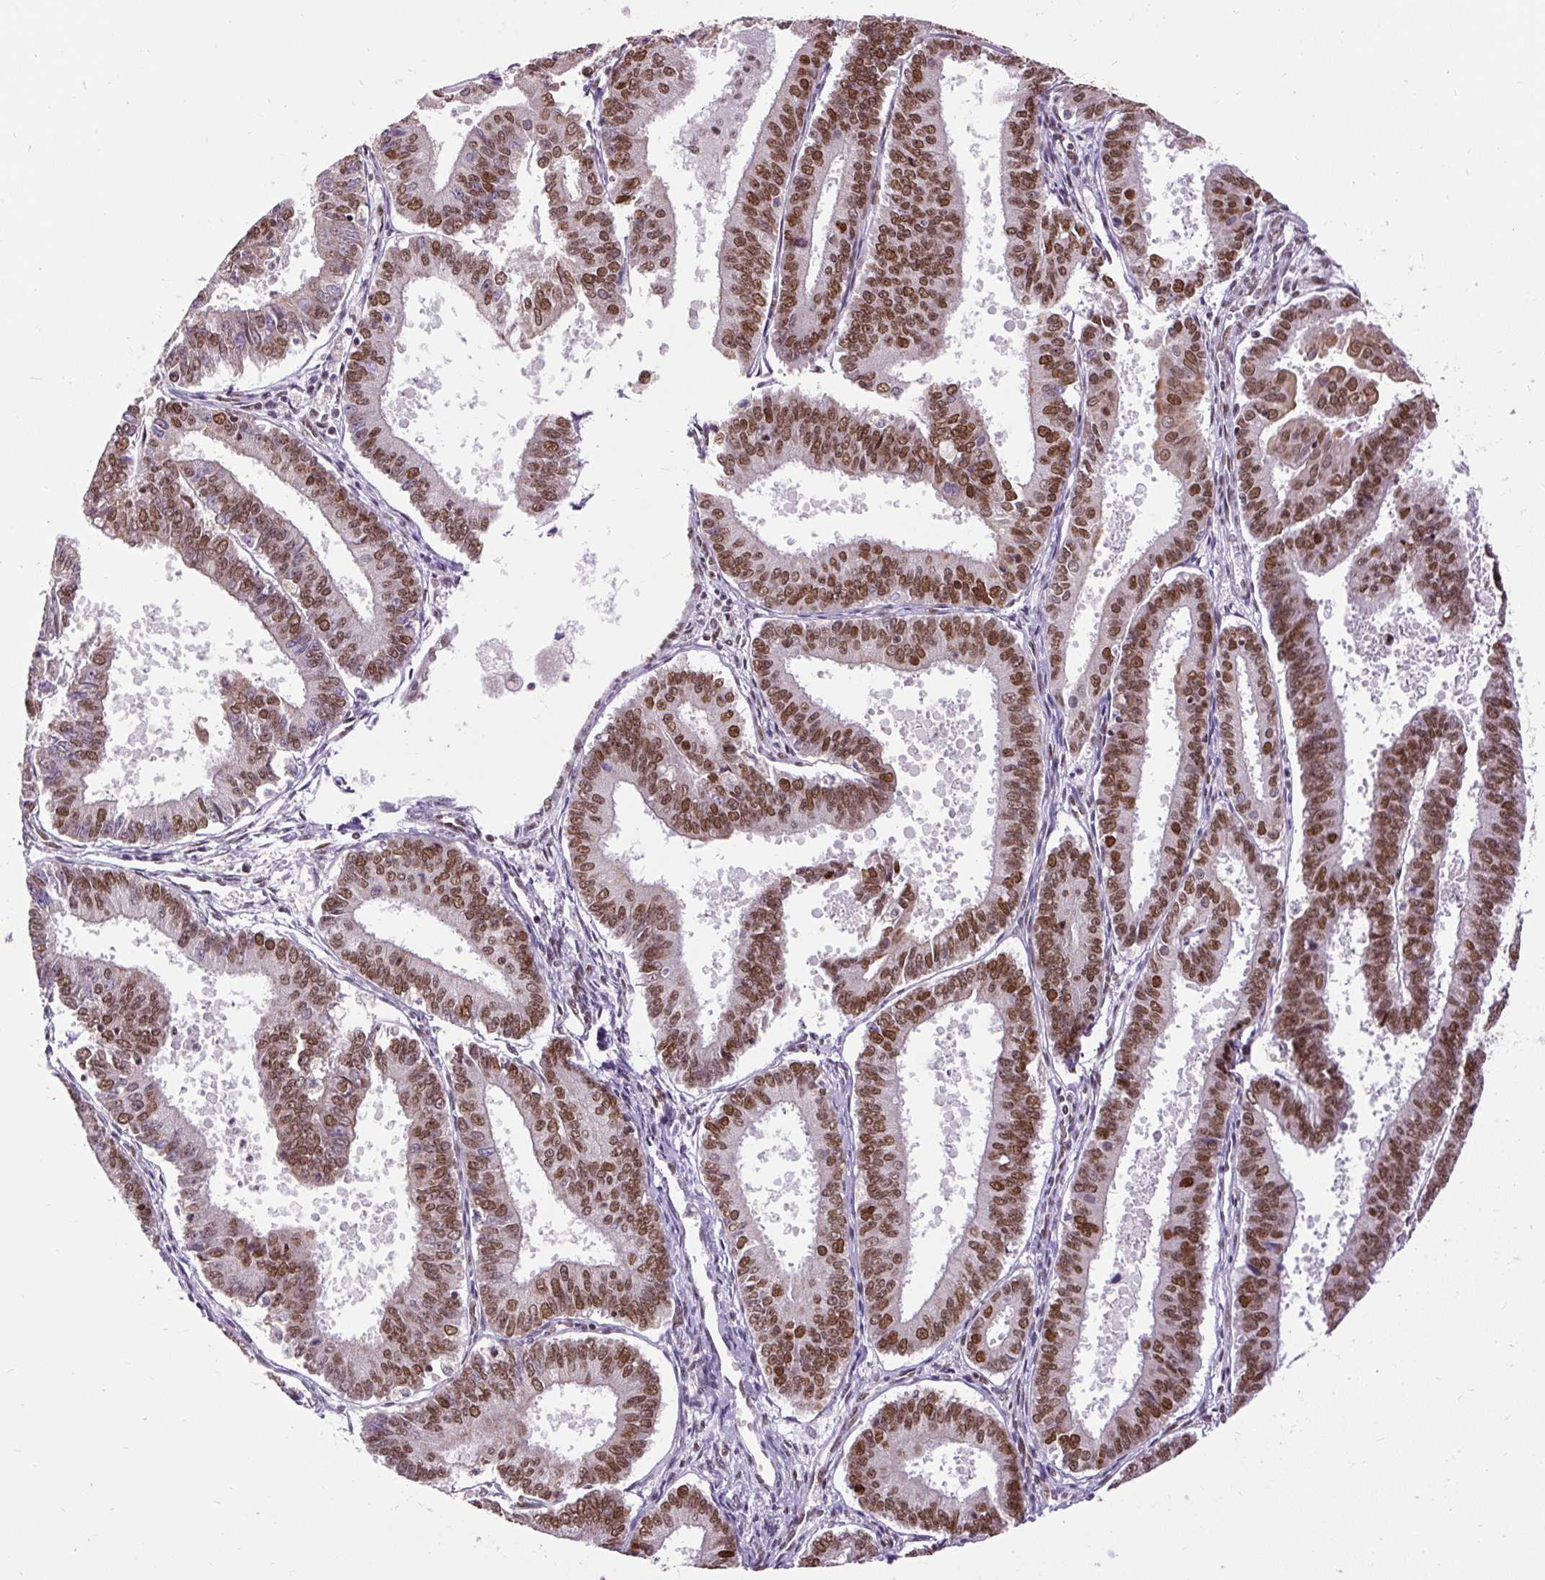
{"staining": {"intensity": "strong", "quantity": ">75%", "location": "nuclear"}, "tissue": "endometrial cancer", "cell_type": "Tumor cells", "image_type": "cancer", "snomed": [{"axis": "morphology", "description": "Adenocarcinoma, NOS"}, {"axis": "topography", "description": "Endometrium"}], "caption": "IHC of human endometrial cancer (adenocarcinoma) reveals high levels of strong nuclear expression in about >75% of tumor cells. (IHC, brightfield microscopy, high magnification).", "gene": "ZNF672", "patient": {"sex": "female", "age": 73}}